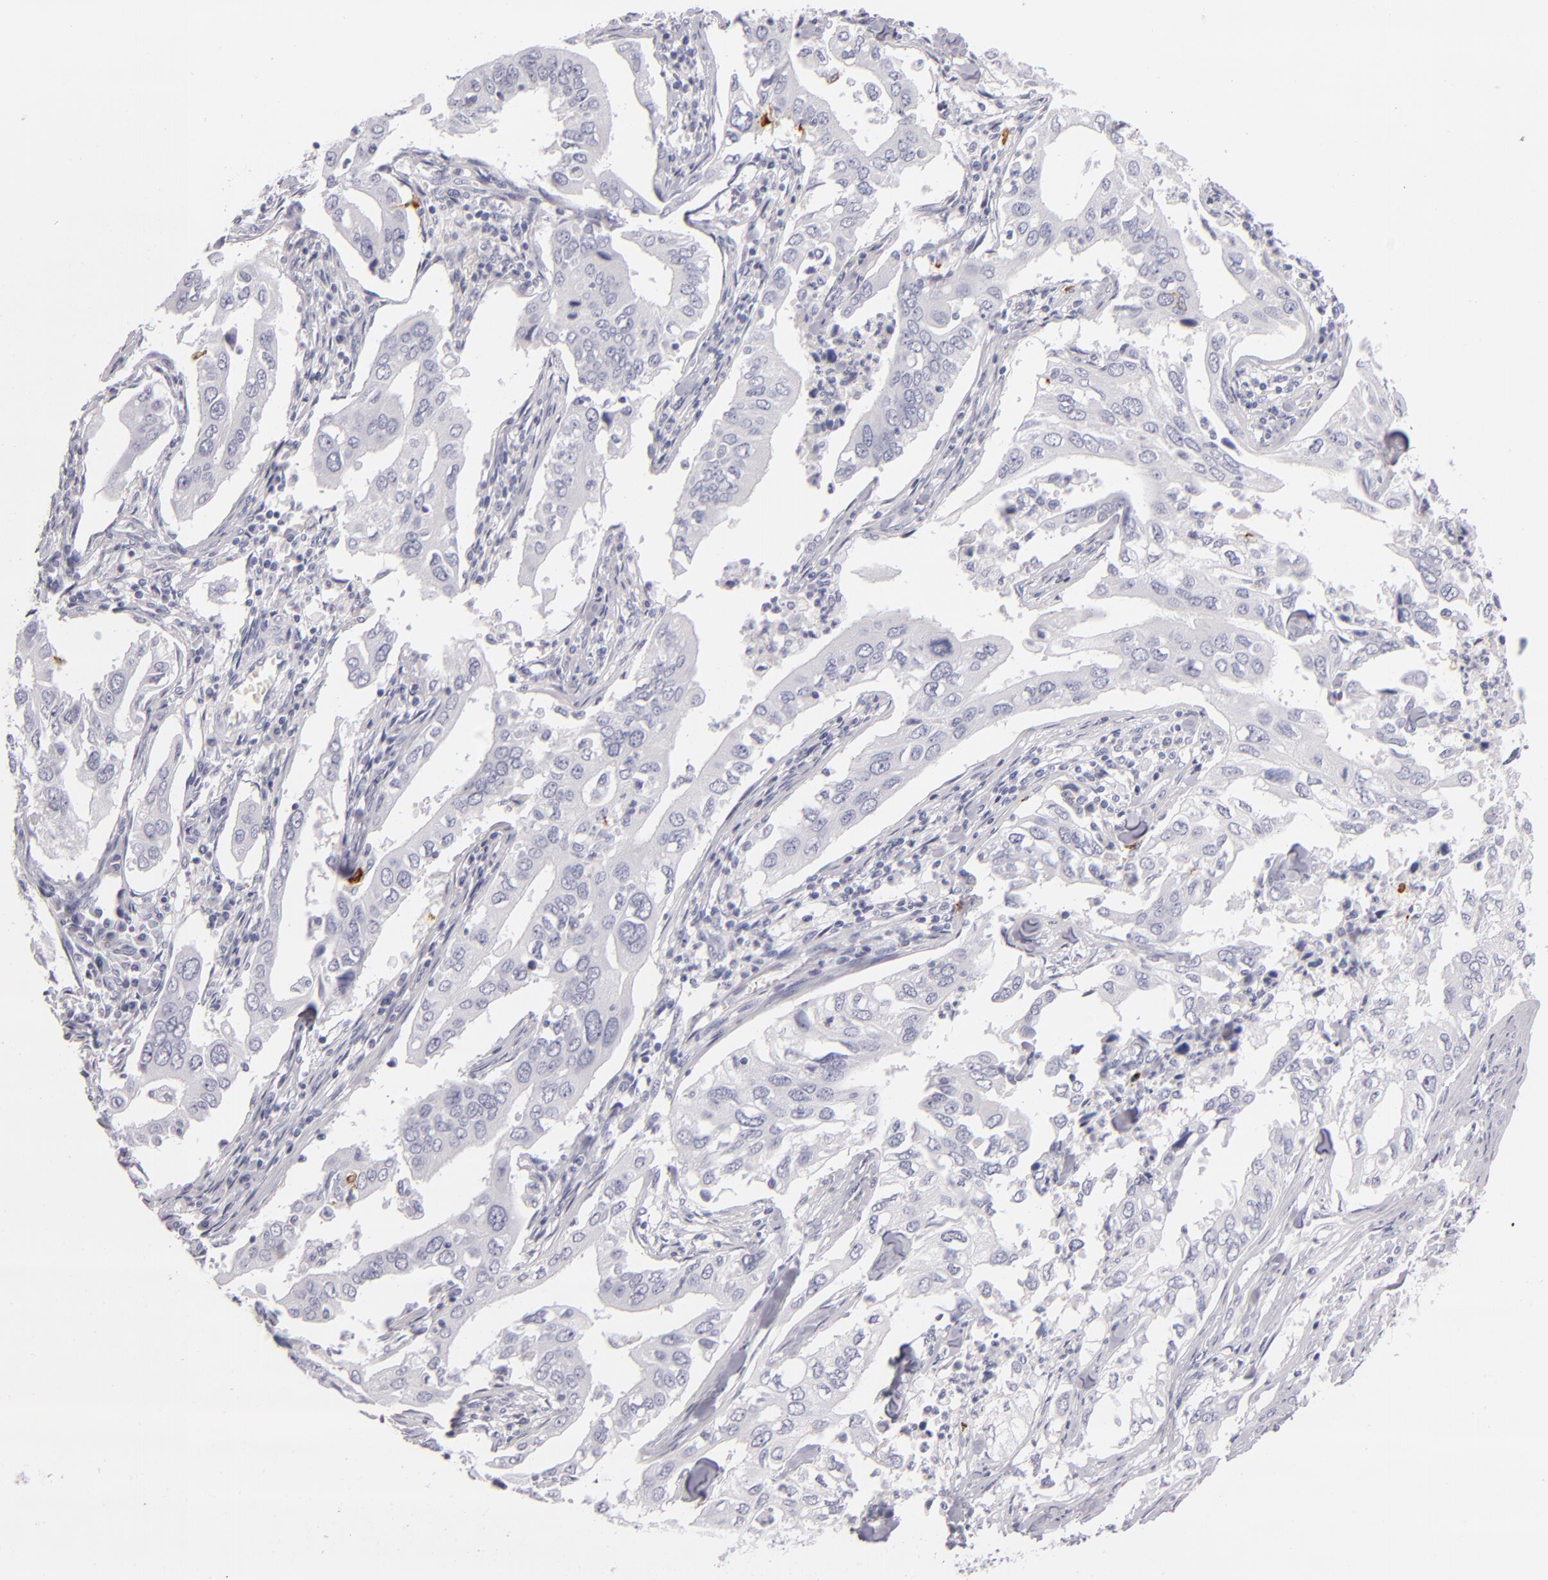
{"staining": {"intensity": "negative", "quantity": "none", "location": "none"}, "tissue": "lung cancer", "cell_type": "Tumor cells", "image_type": "cancer", "snomed": [{"axis": "morphology", "description": "Adenocarcinoma, NOS"}, {"axis": "topography", "description": "Lung"}], "caption": "DAB (3,3'-diaminobenzidine) immunohistochemical staining of adenocarcinoma (lung) displays no significant staining in tumor cells.", "gene": "CD207", "patient": {"sex": "male", "age": 48}}